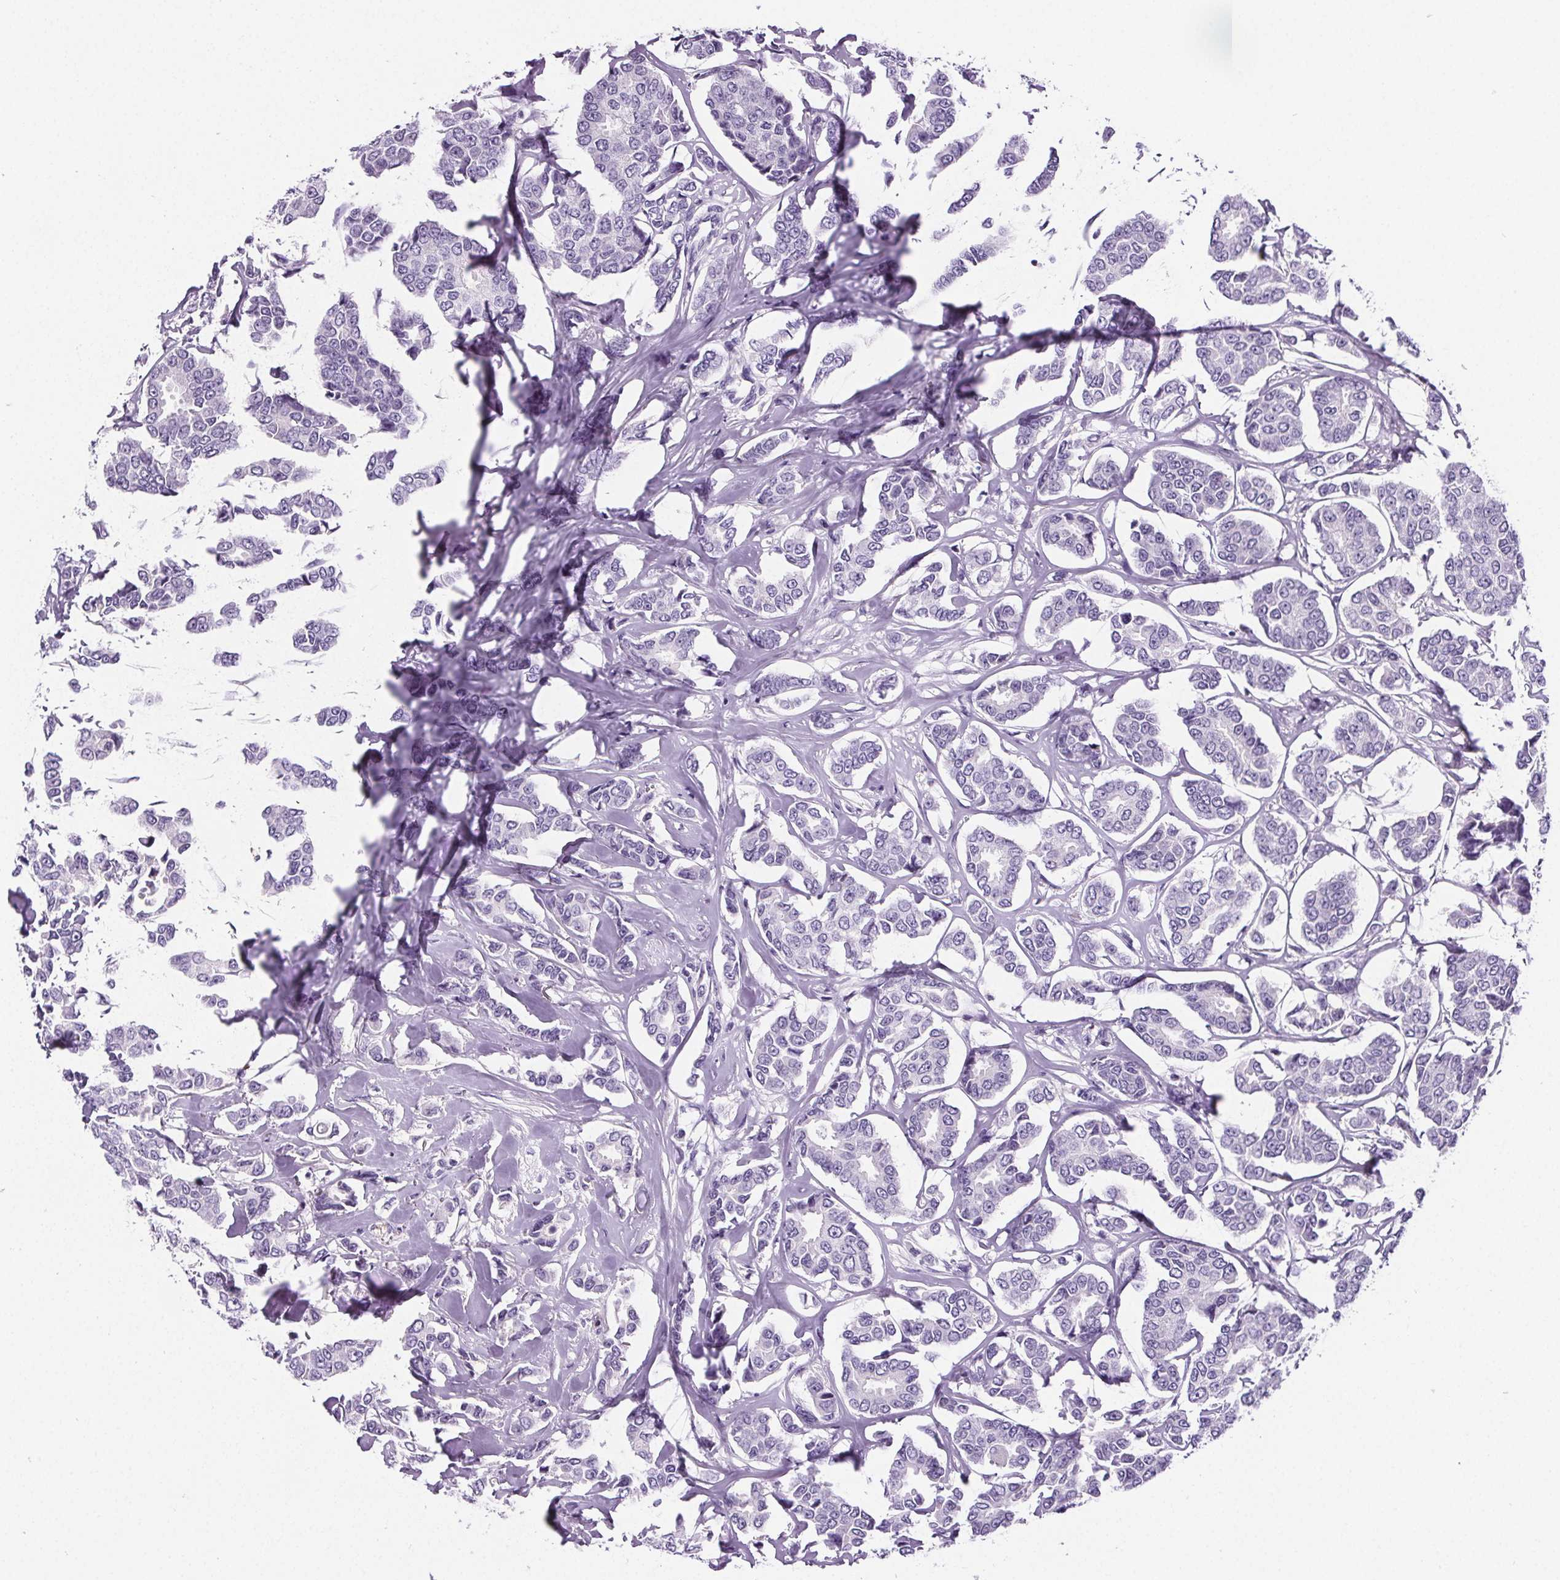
{"staining": {"intensity": "negative", "quantity": "none", "location": "none"}, "tissue": "breast cancer", "cell_type": "Tumor cells", "image_type": "cancer", "snomed": [{"axis": "morphology", "description": "Duct carcinoma"}, {"axis": "topography", "description": "Breast"}], "caption": "Invasive ductal carcinoma (breast) was stained to show a protein in brown. There is no significant expression in tumor cells.", "gene": "CD5L", "patient": {"sex": "female", "age": 94}}